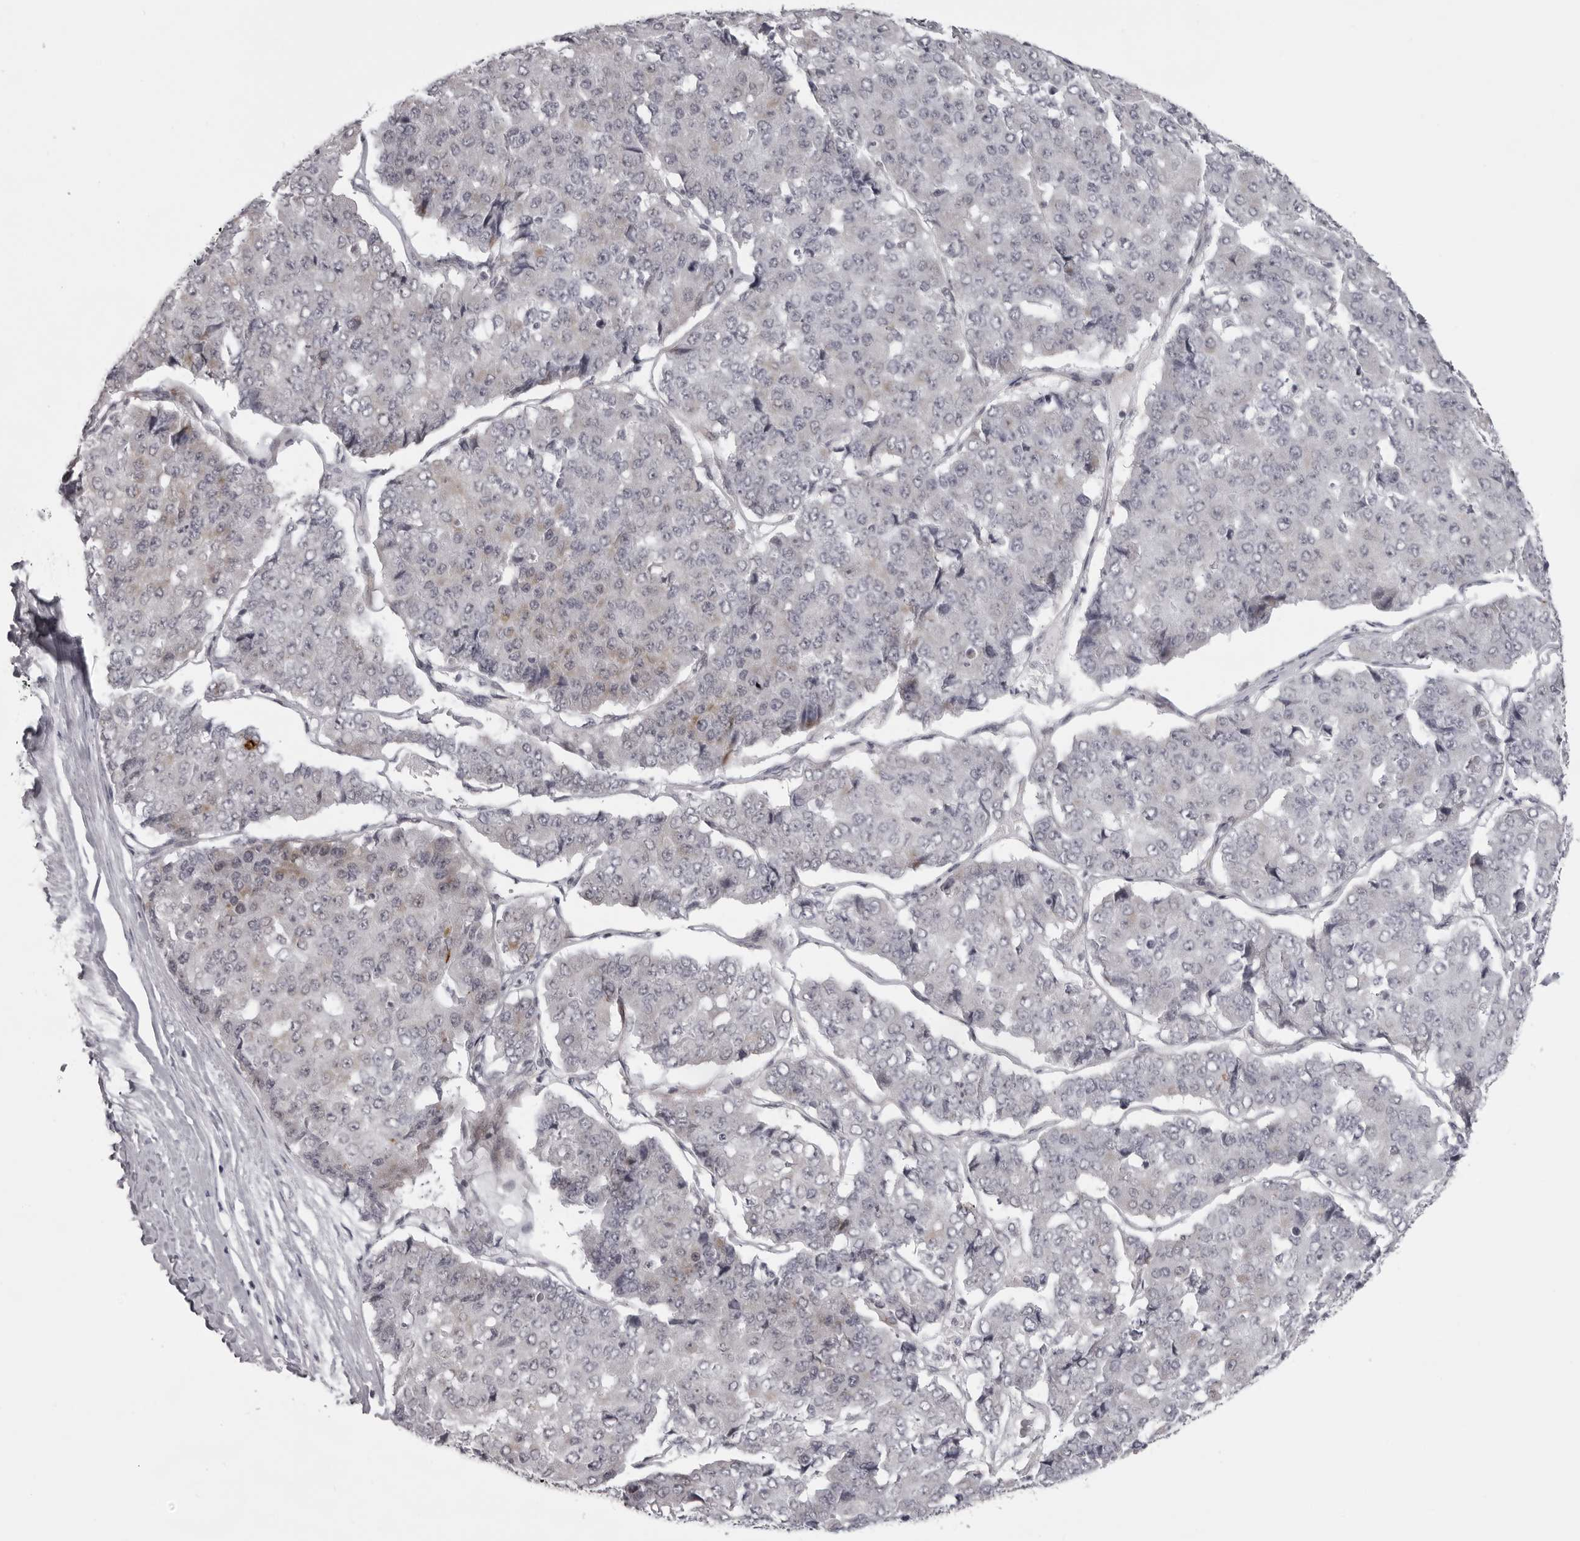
{"staining": {"intensity": "negative", "quantity": "none", "location": "none"}, "tissue": "pancreatic cancer", "cell_type": "Tumor cells", "image_type": "cancer", "snomed": [{"axis": "morphology", "description": "Adenocarcinoma, NOS"}, {"axis": "topography", "description": "Pancreas"}], "caption": "The histopathology image exhibits no significant expression in tumor cells of pancreatic adenocarcinoma.", "gene": "NUDT18", "patient": {"sex": "male", "age": 50}}